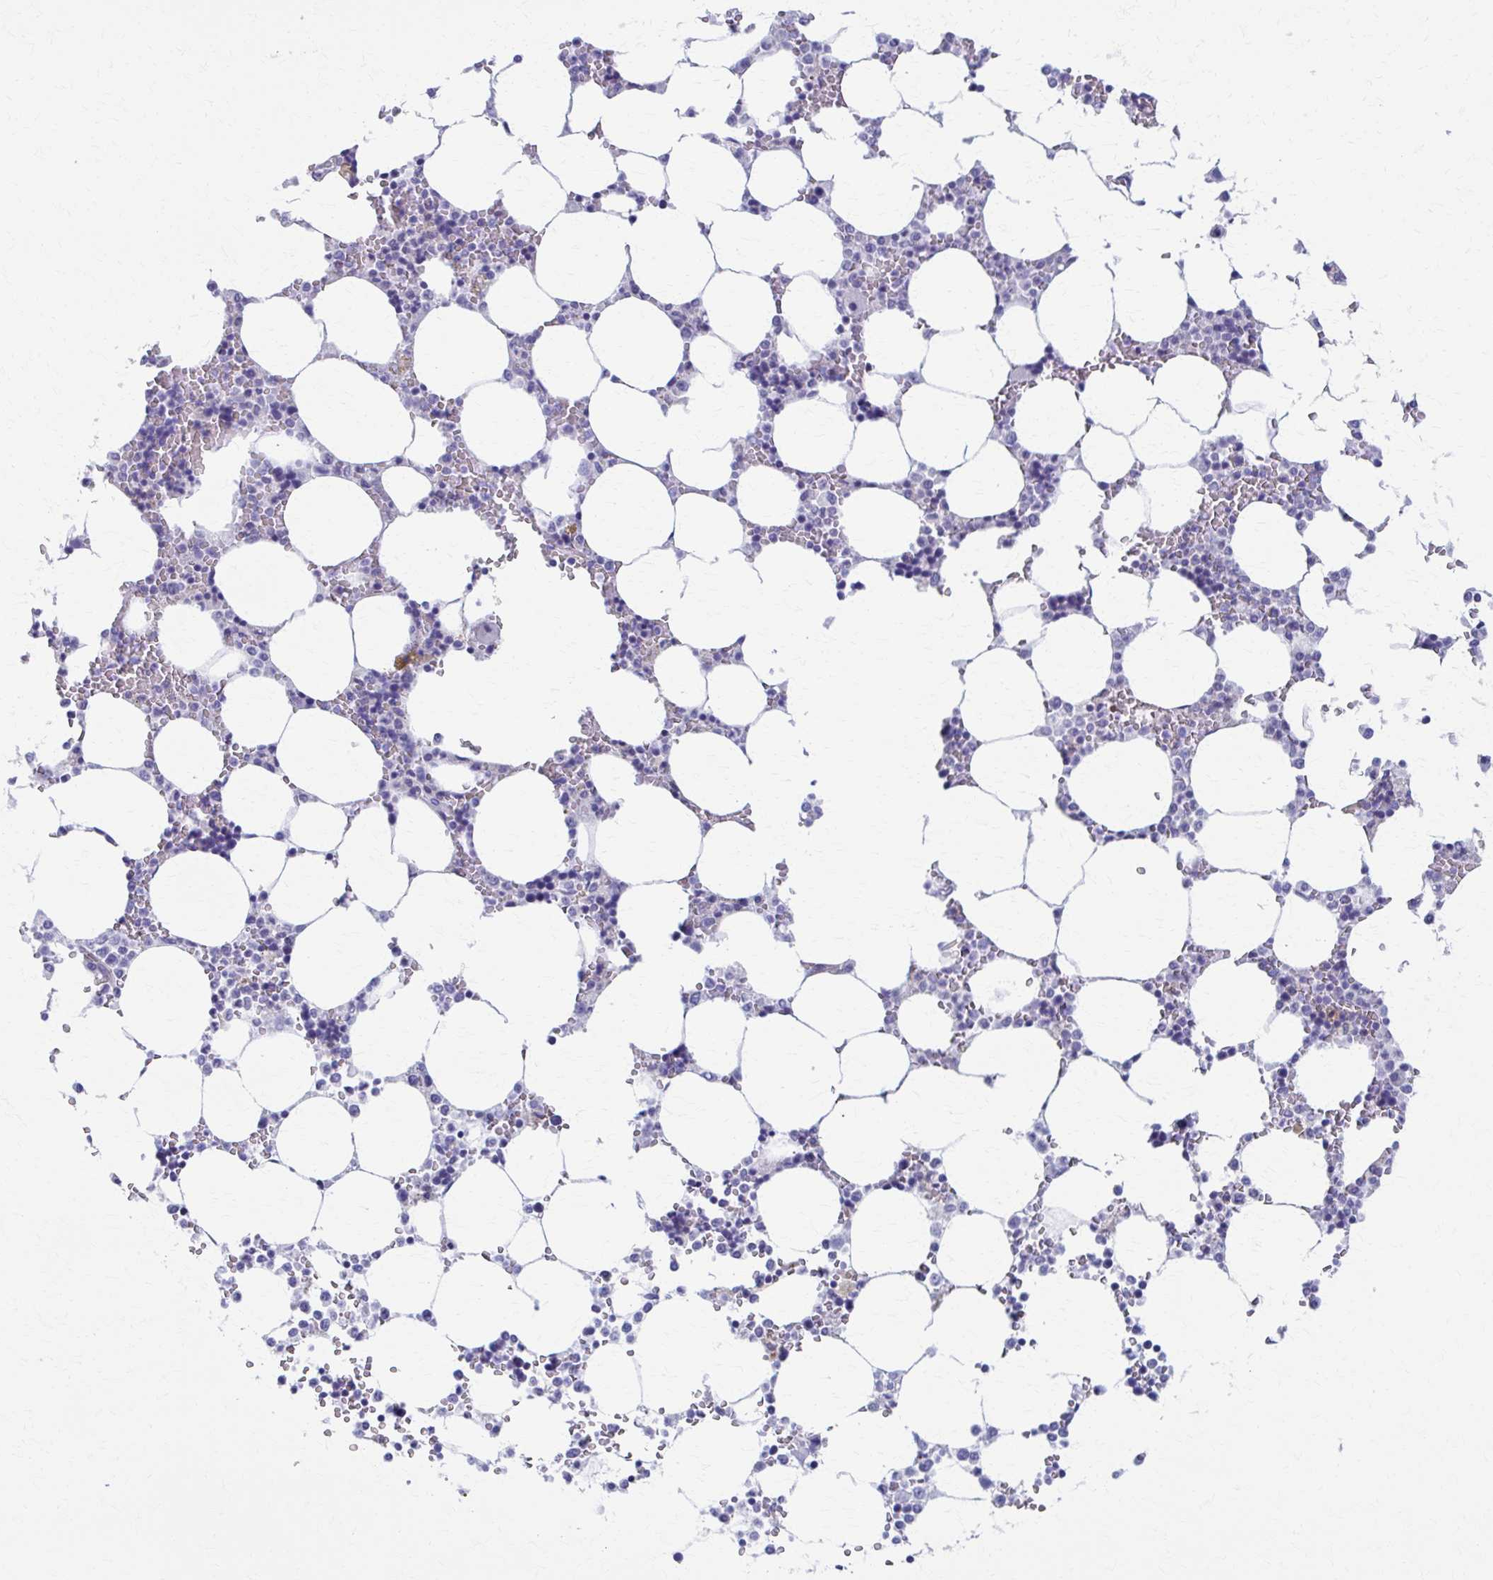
{"staining": {"intensity": "negative", "quantity": "none", "location": "none"}, "tissue": "bone marrow", "cell_type": "Hematopoietic cells", "image_type": "normal", "snomed": [{"axis": "morphology", "description": "Normal tissue, NOS"}, {"axis": "topography", "description": "Bone marrow"}], "caption": "There is no significant expression in hematopoietic cells of bone marrow. Brightfield microscopy of immunohistochemistry stained with DAB (brown) and hematoxylin (blue), captured at high magnification.", "gene": "SPATS2L", "patient": {"sex": "male", "age": 64}}